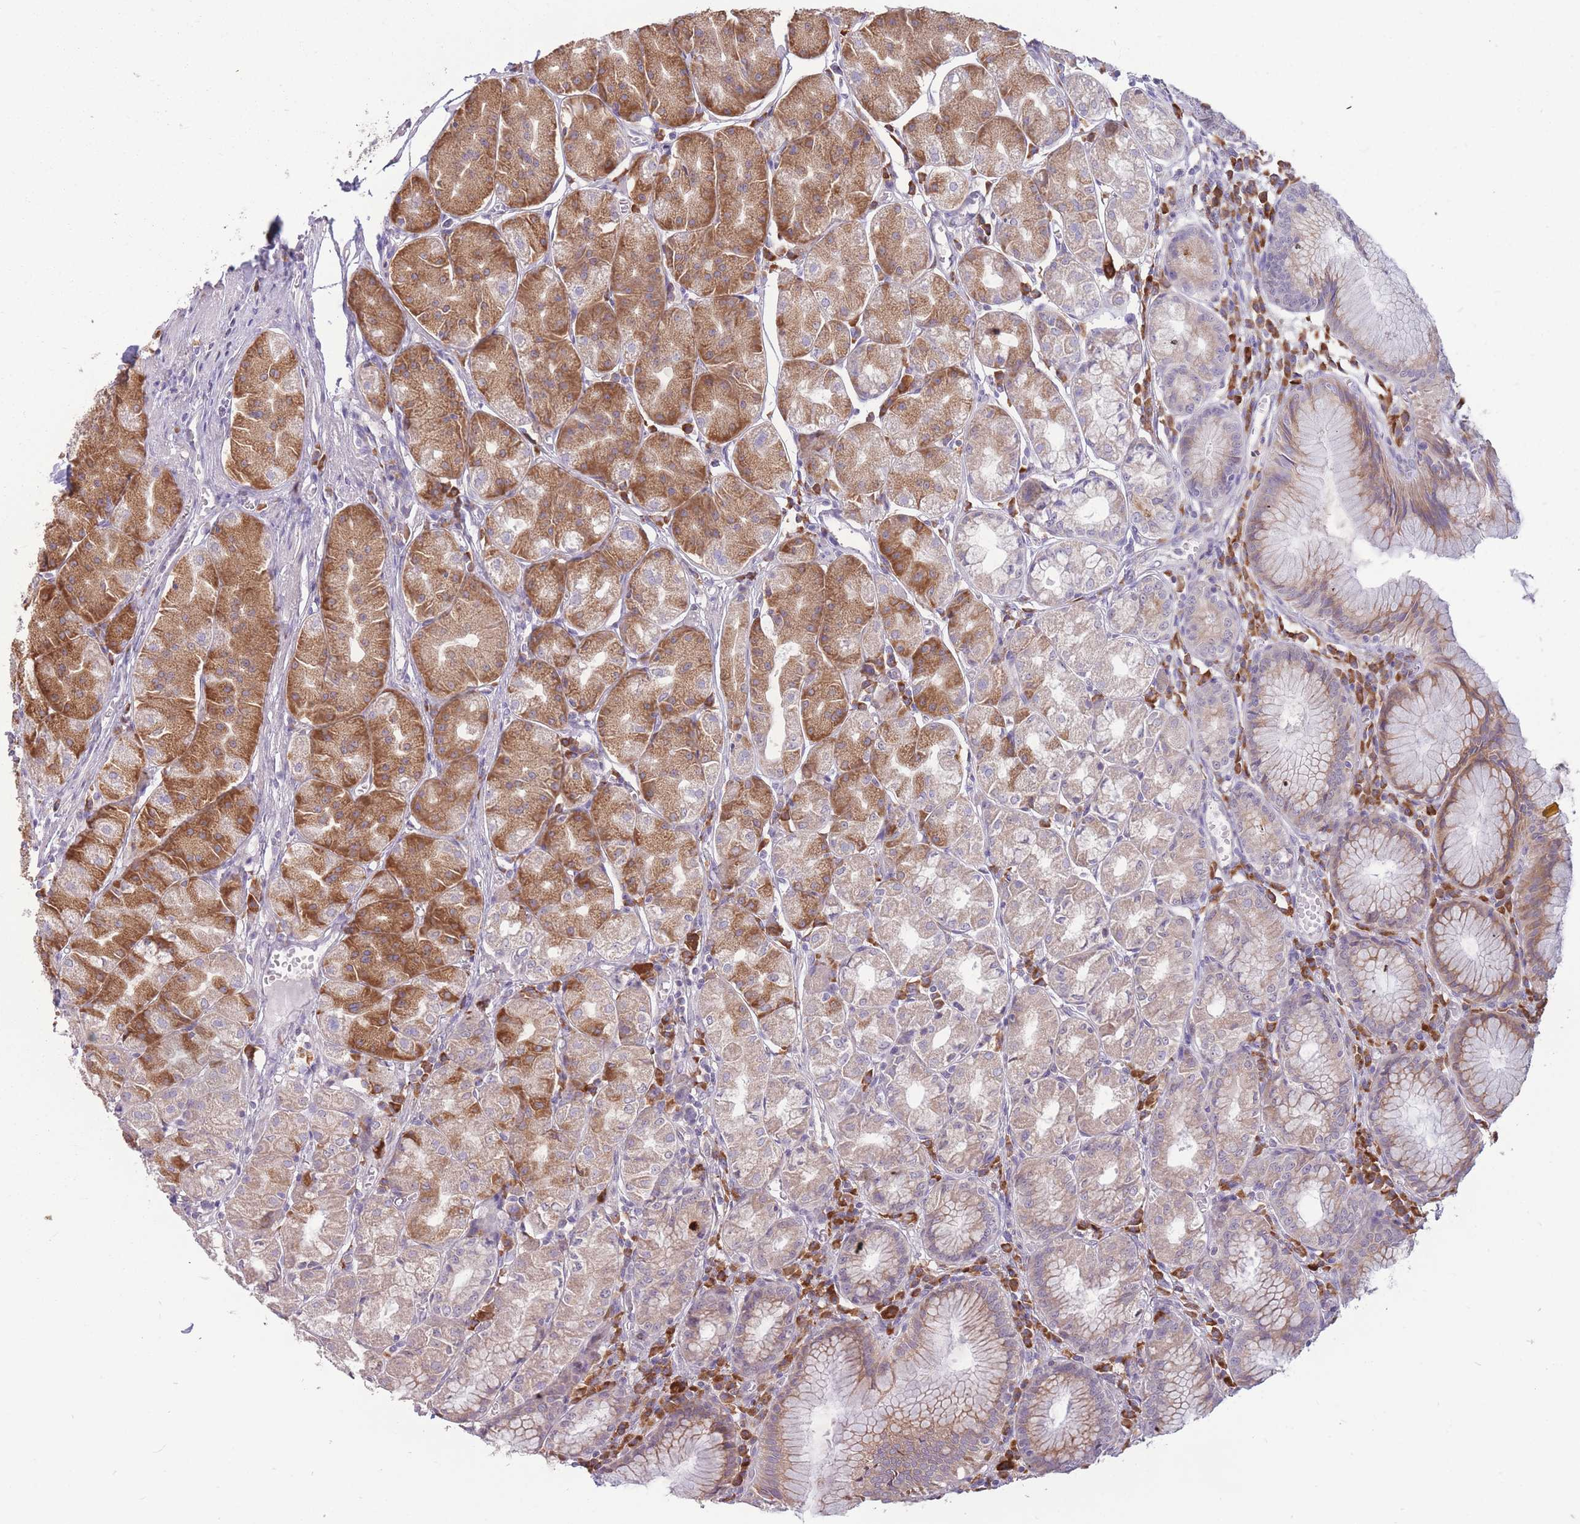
{"staining": {"intensity": "moderate", "quantity": ">75%", "location": "cytoplasmic/membranous"}, "tissue": "stomach", "cell_type": "Glandular cells", "image_type": "normal", "snomed": [{"axis": "morphology", "description": "Normal tissue, NOS"}, {"axis": "topography", "description": "Stomach"}], "caption": "A micrograph of human stomach stained for a protein reveals moderate cytoplasmic/membranous brown staining in glandular cells.", "gene": "TRAPPC5", "patient": {"sex": "male", "age": 55}}